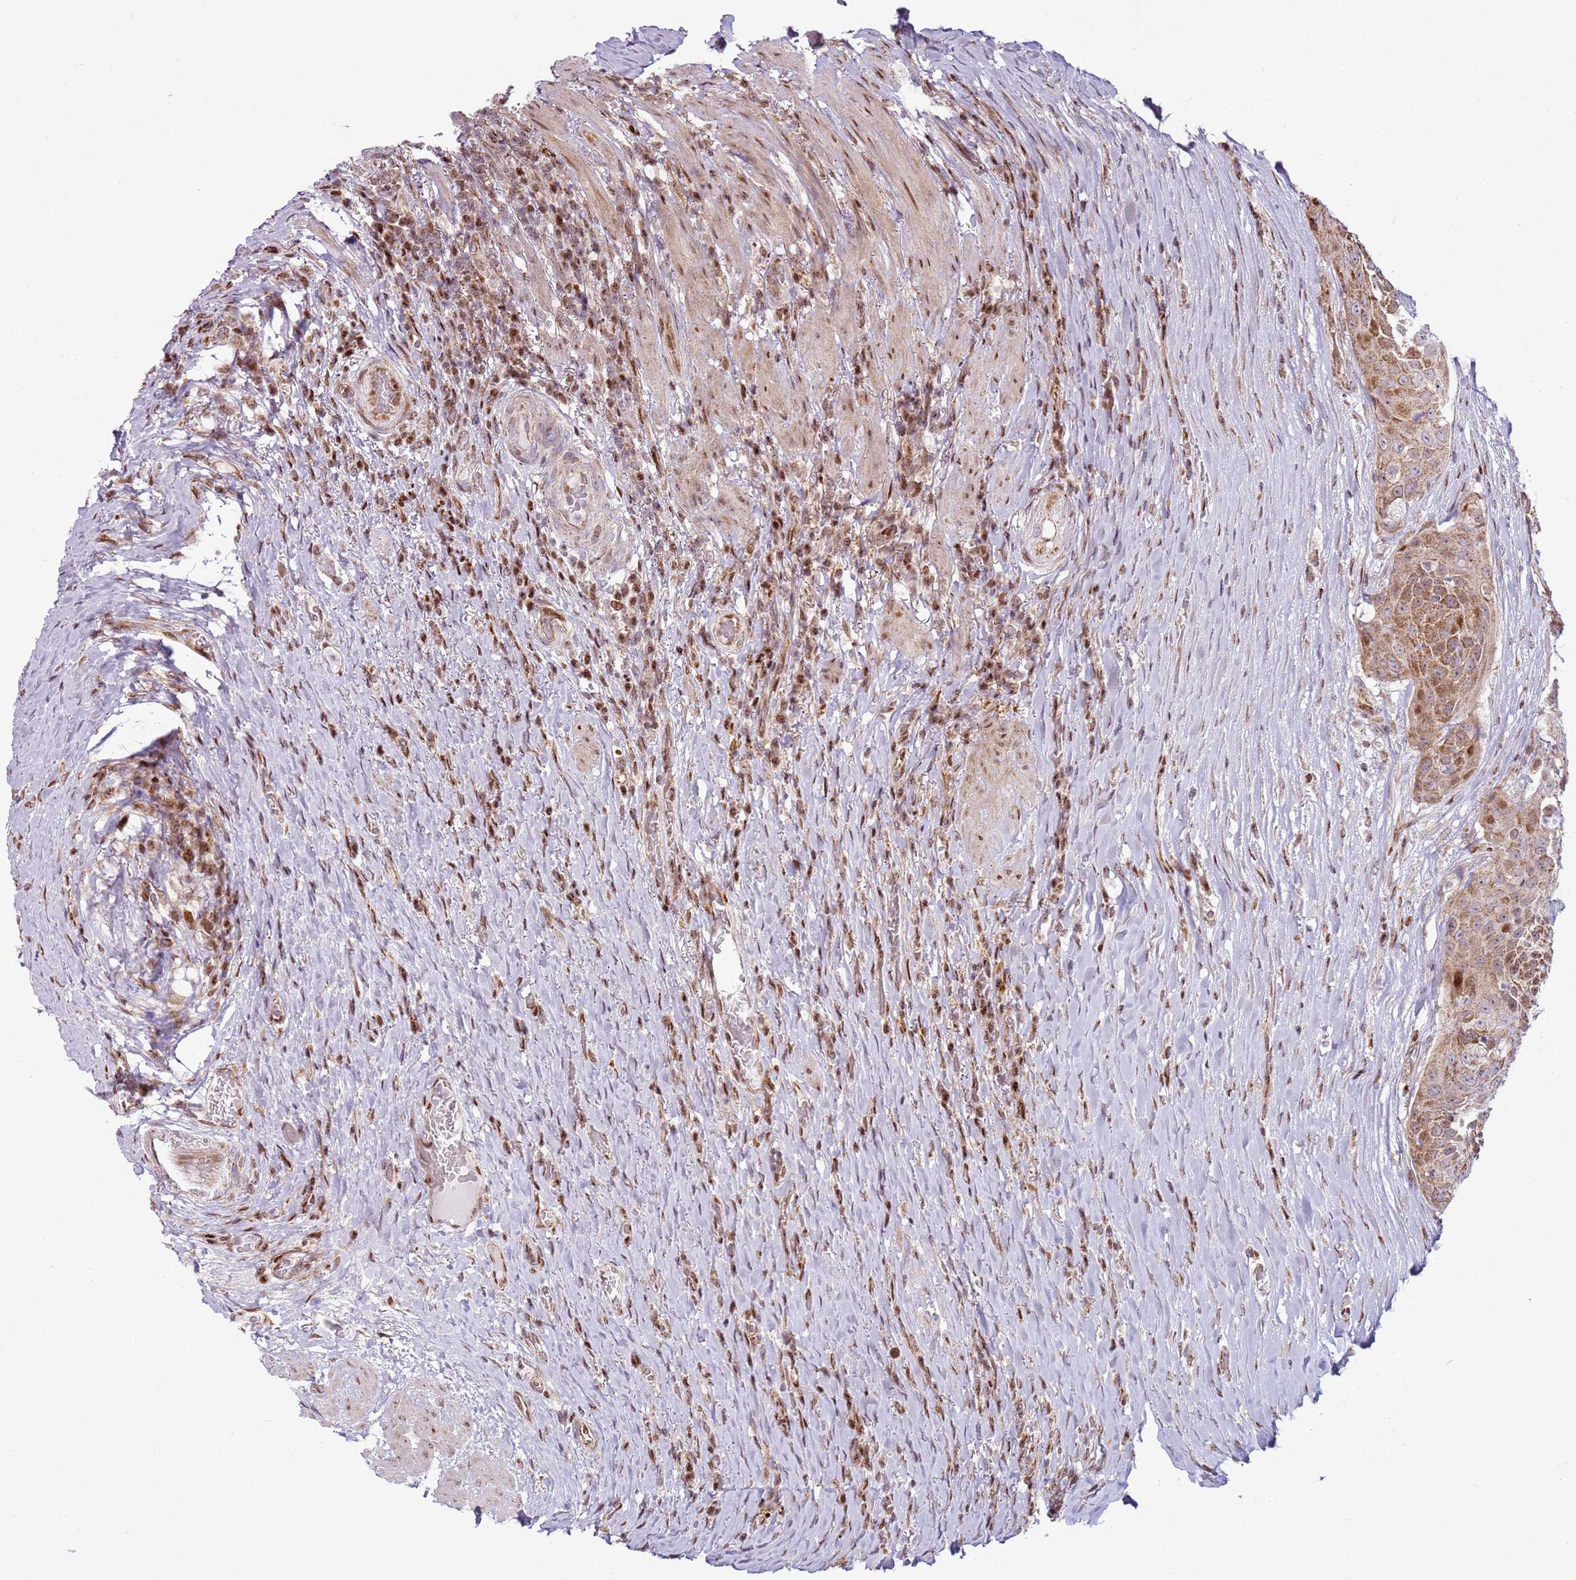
{"staining": {"intensity": "moderate", "quantity": ">75%", "location": "cytoplasmic/membranous,nuclear"}, "tissue": "urothelial cancer", "cell_type": "Tumor cells", "image_type": "cancer", "snomed": [{"axis": "morphology", "description": "Urothelial carcinoma, High grade"}, {"axis": "topography", "description": "Urinary bladder"}], "caption": "Immunohistochemistry (IHC) staining of urothelial cancer, which exhibits medium levels of moderate cytoplasmic/membranous and nuclear expression in about >75% of tumor cells indicating moderate cytoplasmic/membranous and nuclear protein expression. The staining was performed using DAB (3,3'-diaminobenzidine) (brown) for protein detection and nuclei were counterstained in hematoxylin (blue).", "gene": "PCTP", "patient": {"sex": "female", "age": 63}}